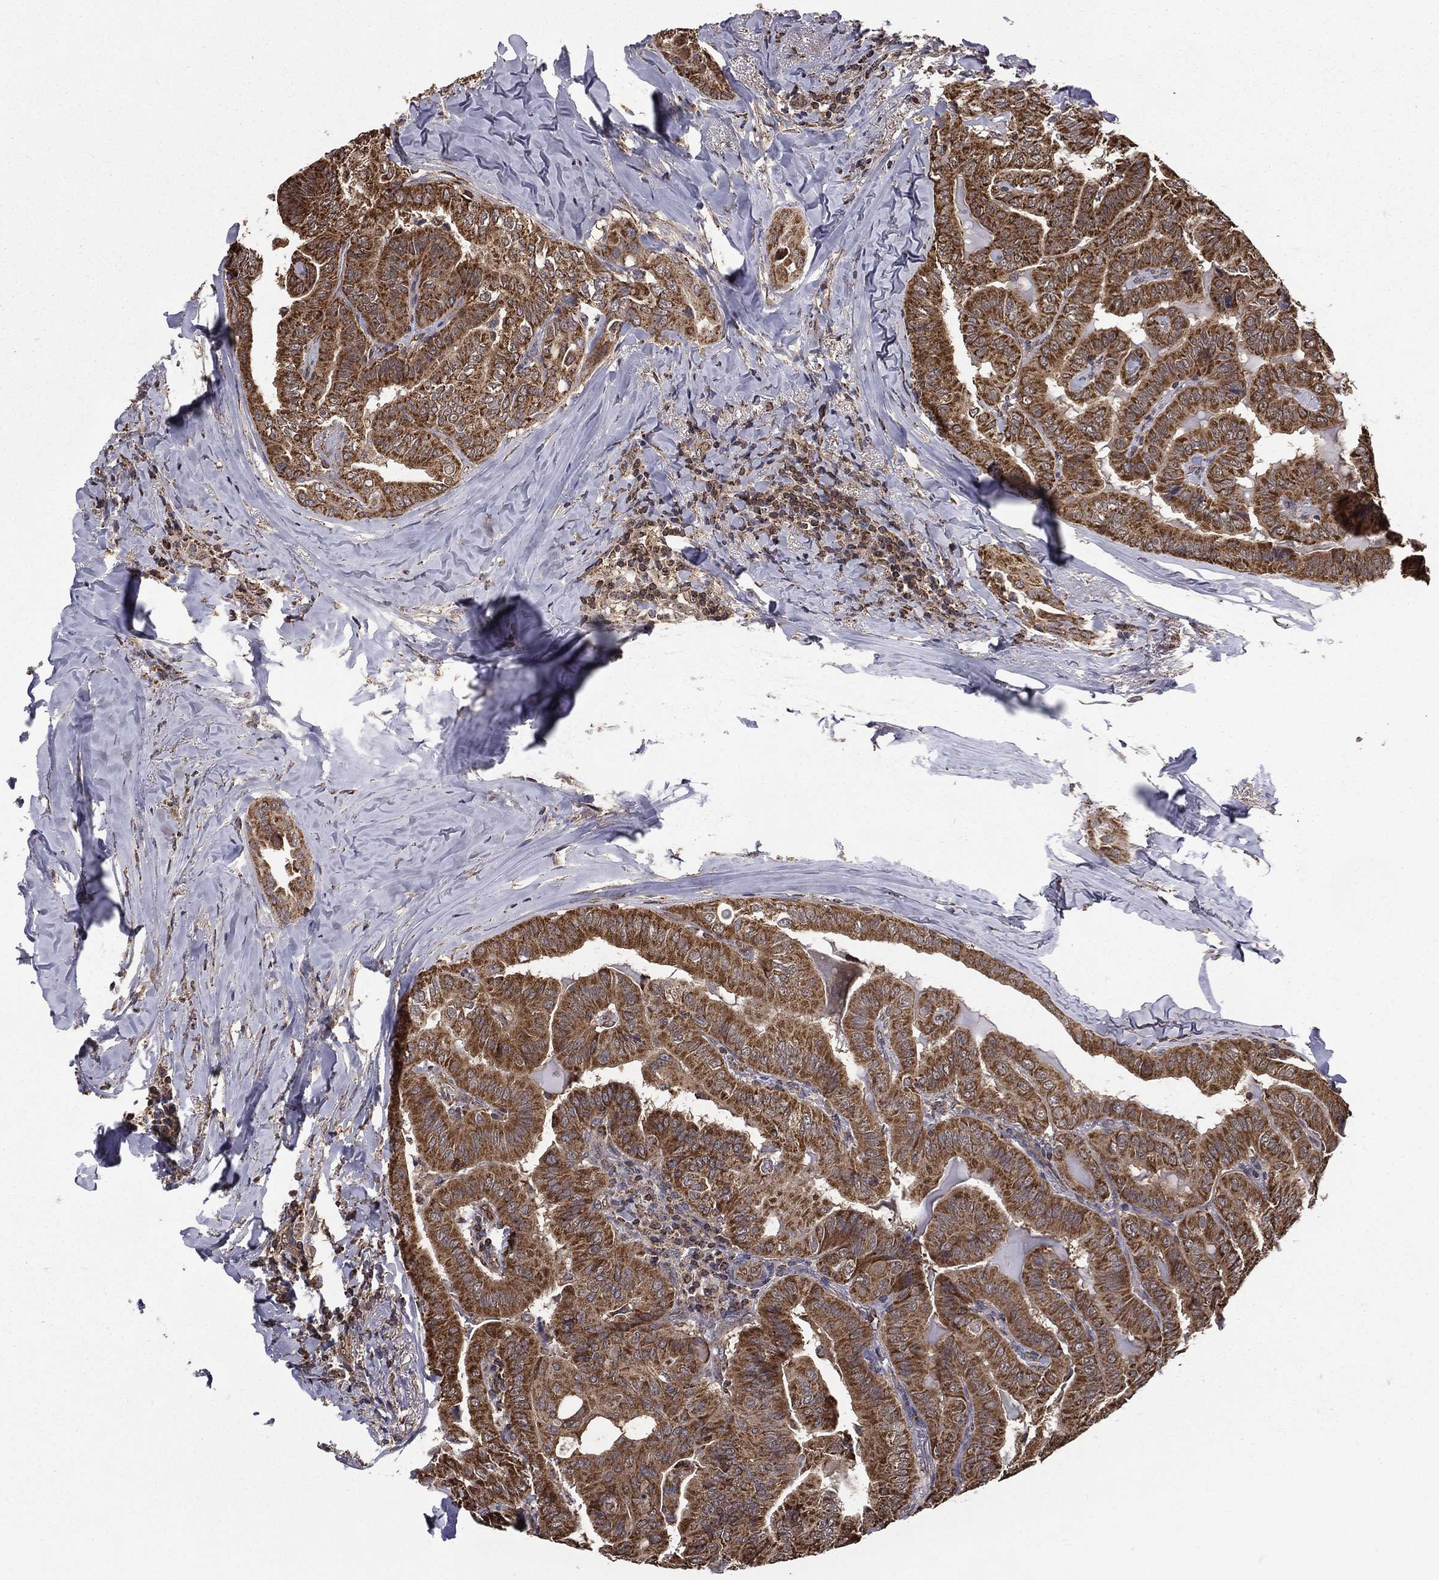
{"staining": {"intensity": "strong", "quantity": ">75%", "location": "cytoplasmic/membranous"}, "tissue": "thyroid cancer", "cell_type": "Tumor cells", "image_type": "cancer", "snomed": [{"axis": "morphology", "description": "Papillary adenocarcinoma, NOS"}, {"axis": "topography", "description": "Thyroid gland"}], "caption": "Immunohistochemistry (IHC) histopathology image of thyroid papillary adenocarcinoma stained for a protein (brown), which exhibits high levels of strong cytoplasmic/membranous expression in approximately >75% of tumor cells.", "gene": "RIGI", "patient": {"sex": "female", "age": 68}}